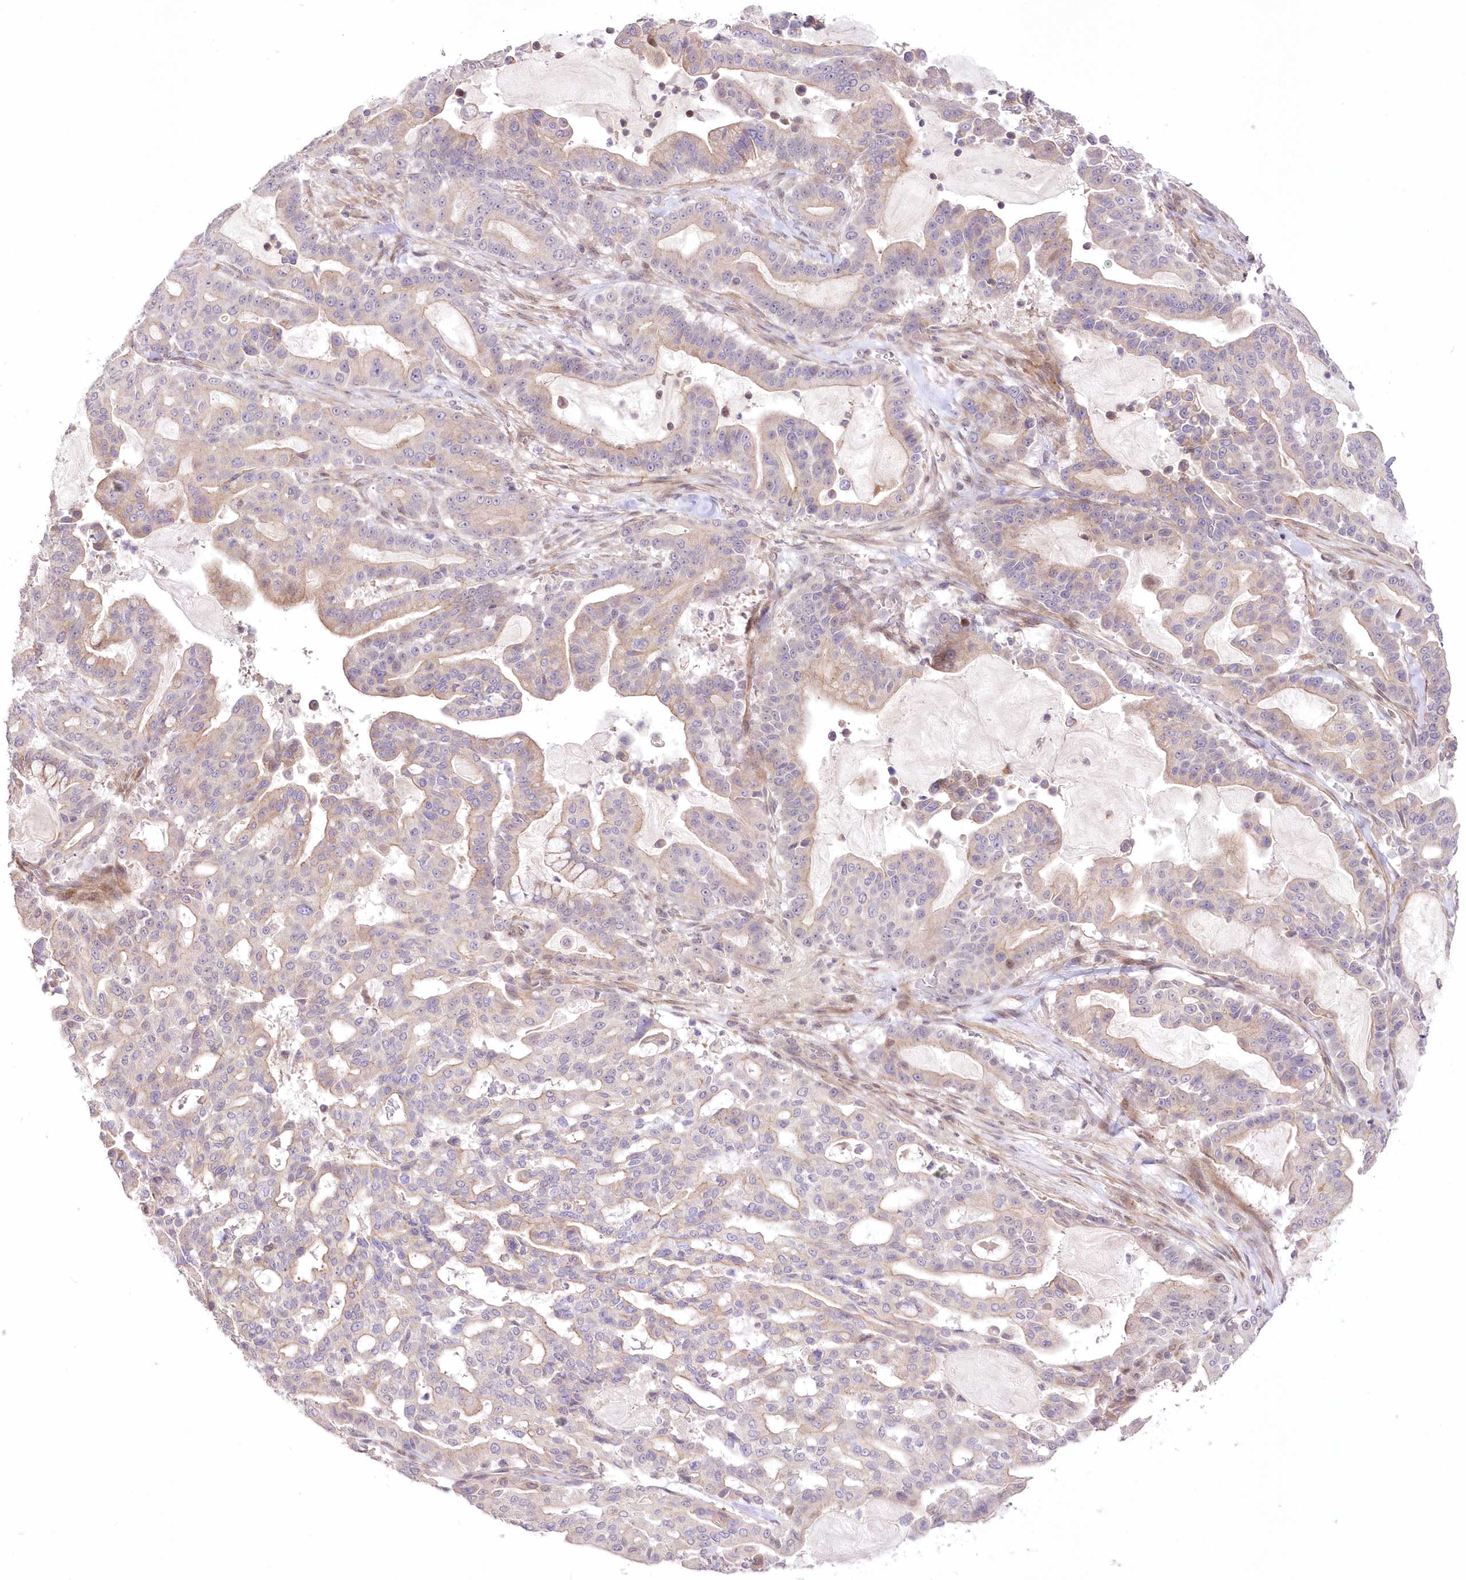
{"staining": {"intensity": "weak", "quantity": "25%-75%", "location": "cytoplasmic/membranous"}, "tissue": "pancreatic cancer", "cell_type": "Tumor cells", "image_type": "cancer", "snomed": [{"axis": "morphology", "description": "Adenocarcinoma, NOS"}, {"axis": "topography", "description": "Pancreas"}], "caption": "Adenocarcinoma (pancreatic) stained with immunohistochemistry demonstrates weak cytoplasmic/membranous expression in approximately 25%-75% of tumor cells. (brown staining indicates protein expression, while blue staining denotes nuclei).", "gene": "FAM241B", "patient": {"sex": "male", "age": 63}}